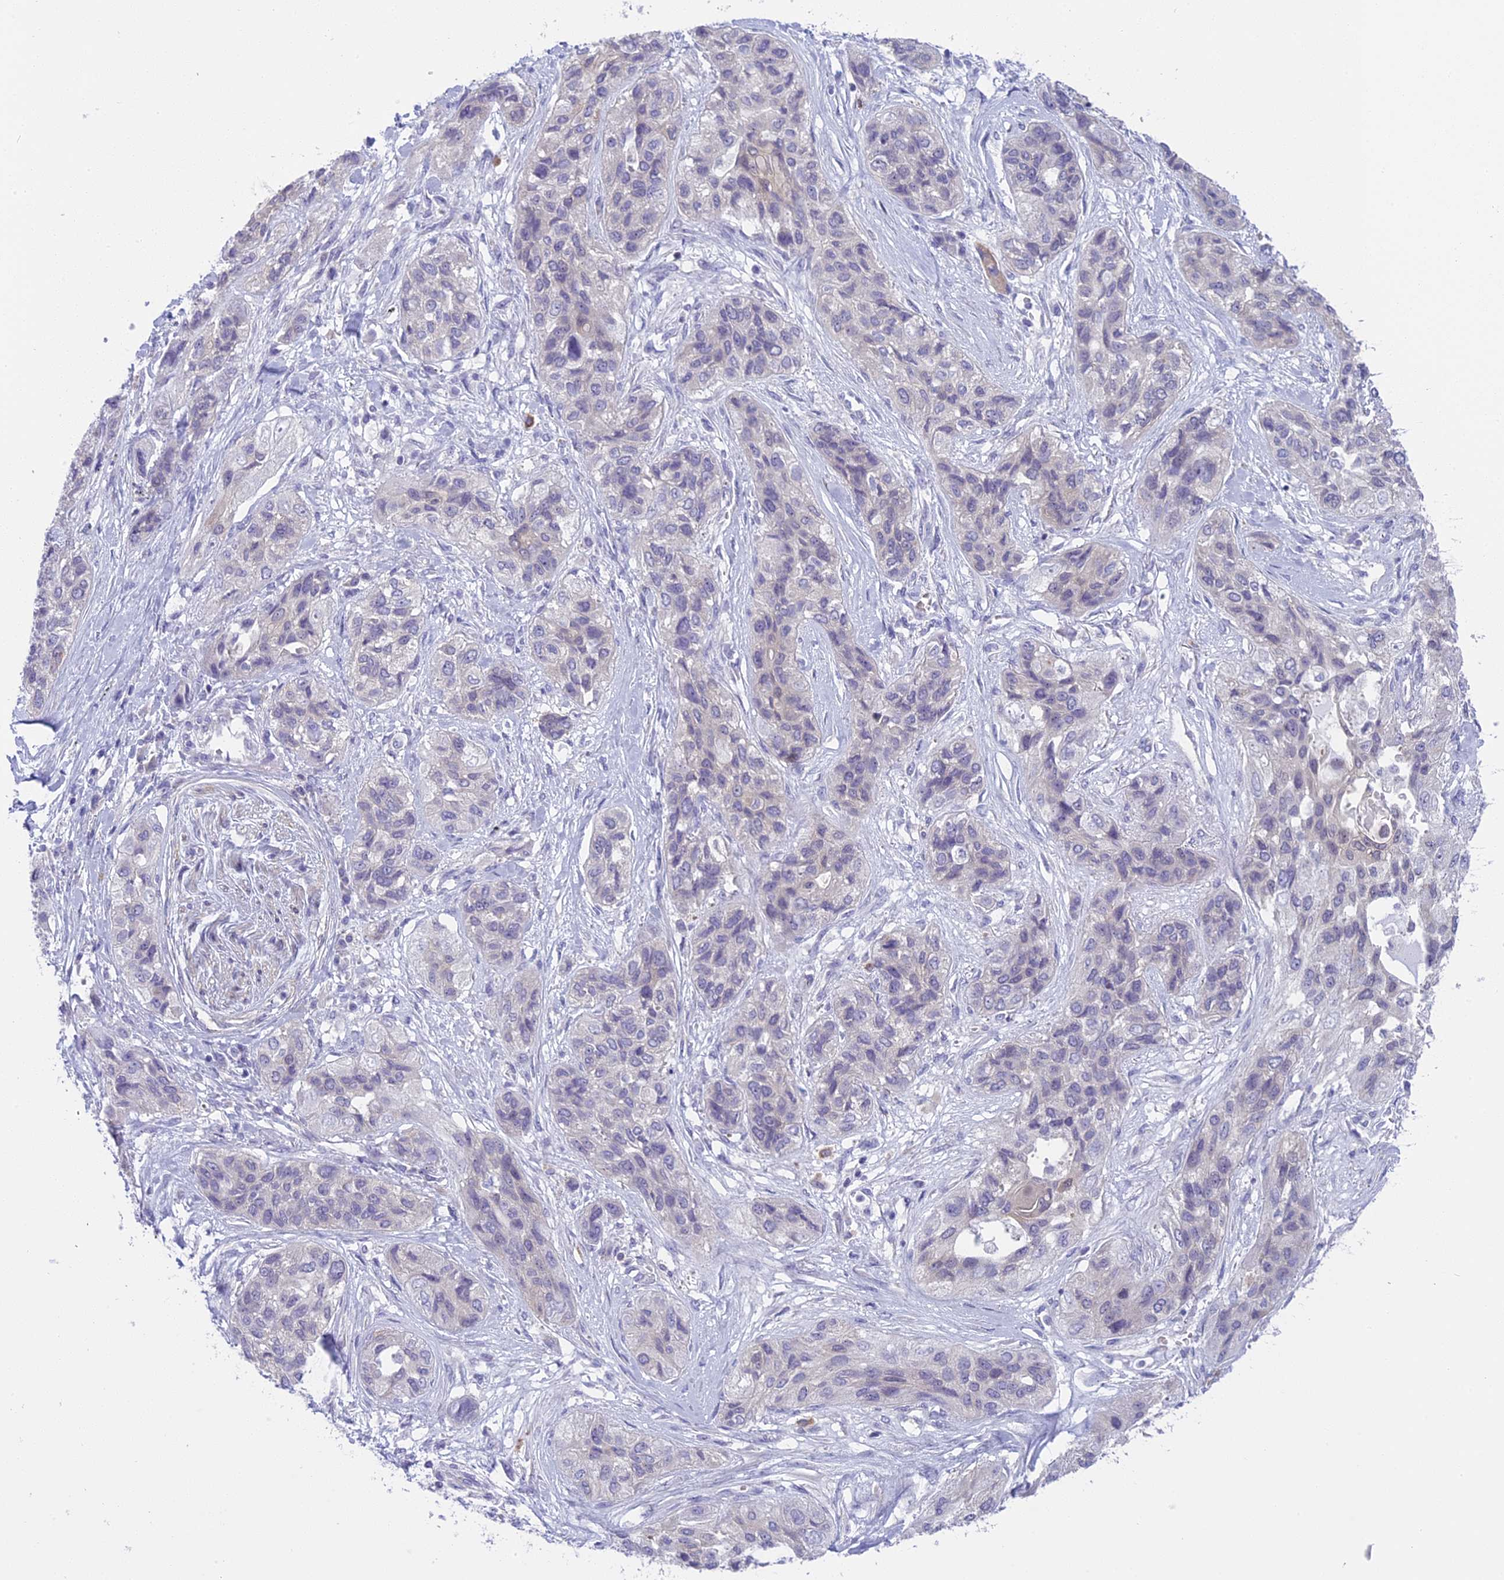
{"staining": {"intensity": "negative", "quantity": "none", "location": "none"}, "tissue": "lung cancer", "cell_type": "Tumor cells", "image_type": "cancer", "snomed": [{"axis": "morphology", "description": "Squamous cell carcinoma, NOS"}, {"axis": "topography", "description": "Lung"}], "caption": "IHC photomicrograph of human squamous cell carcinoma (lung) stained for a protein (brown), which demonstrates no positivity in tumor cells.", "gene": "ARHGEF37", "patient": {"sex": "female", "age": 70}}